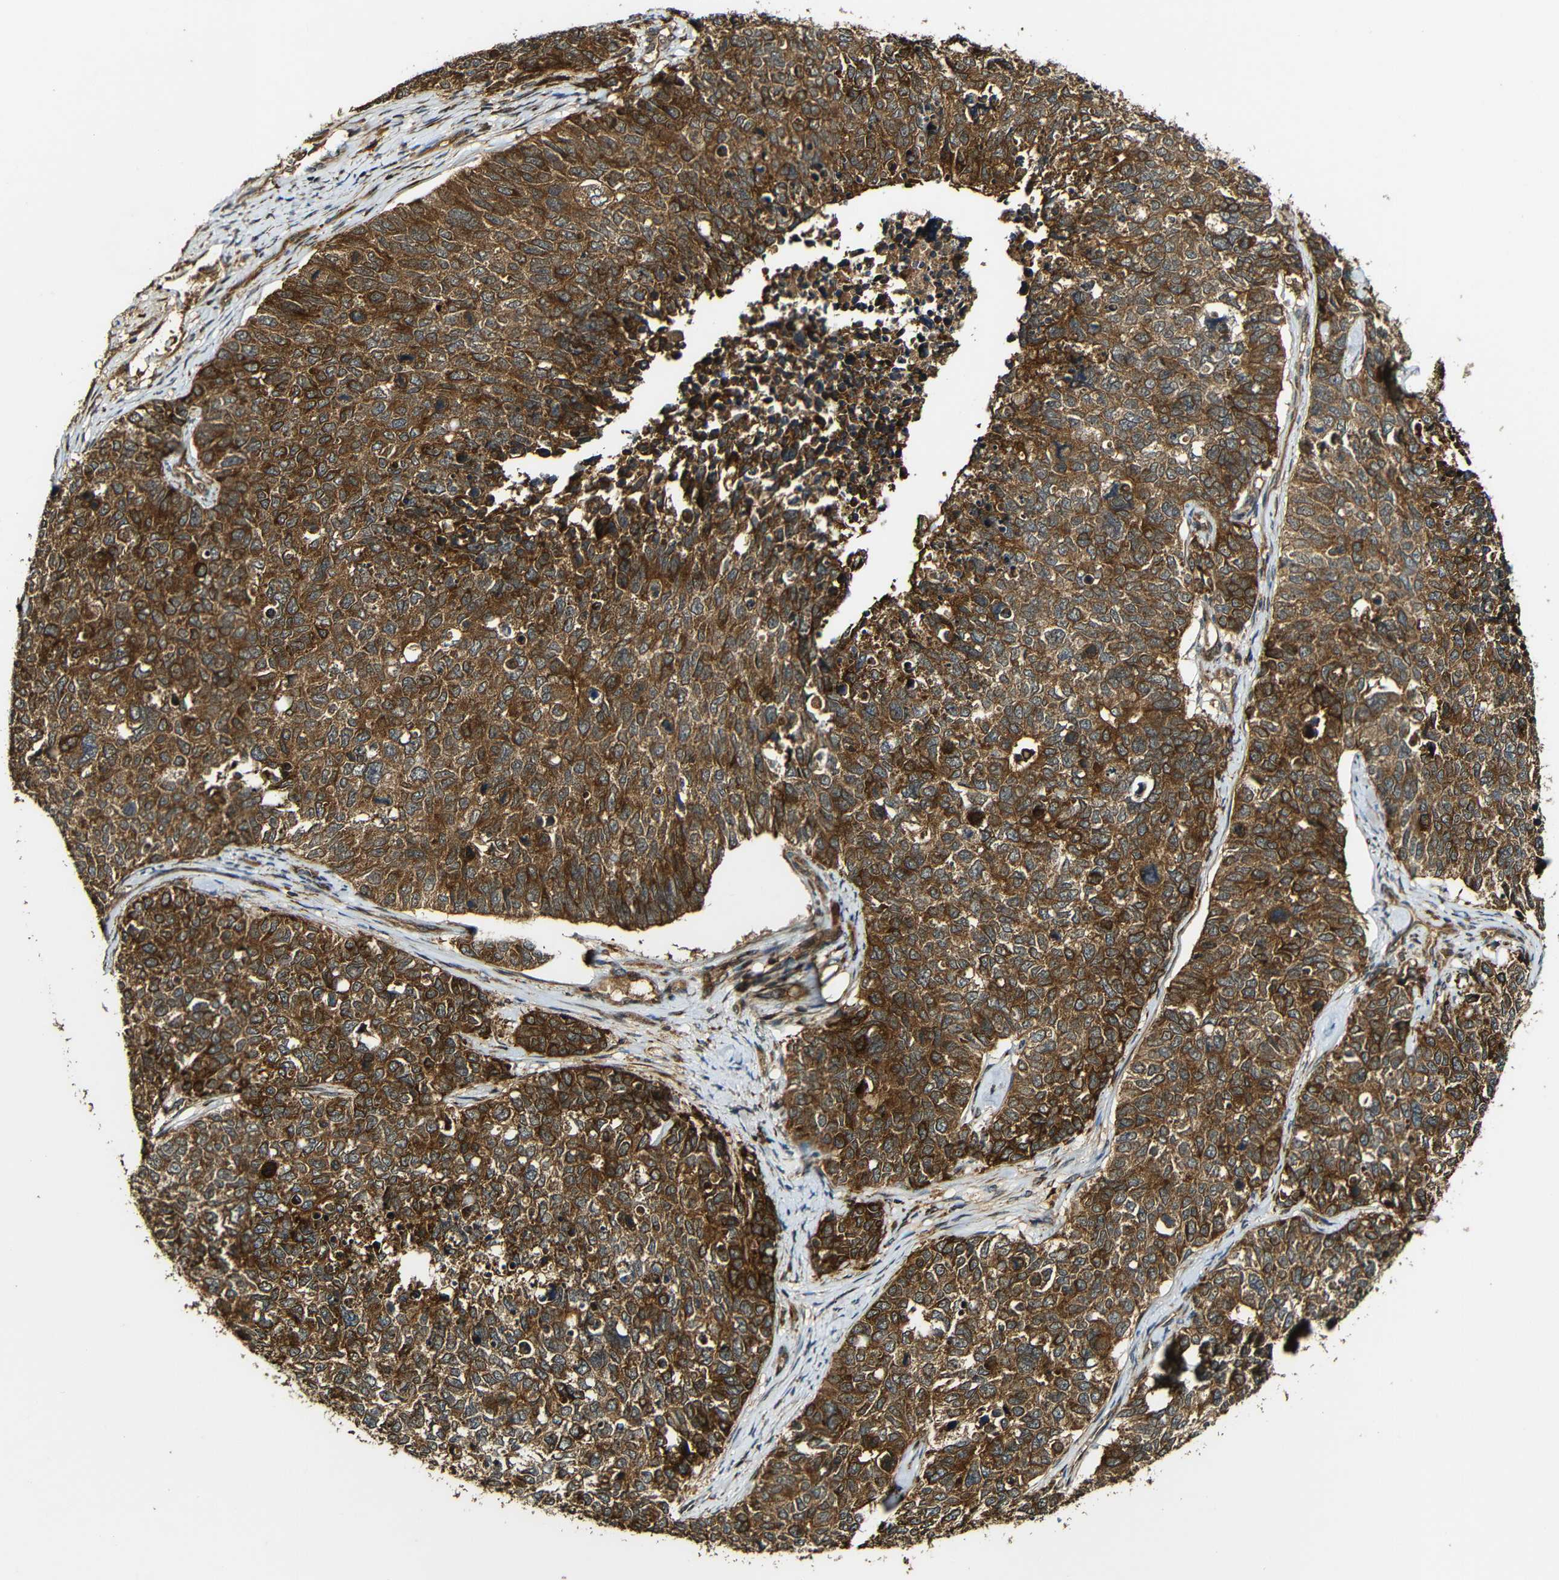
{"staining": {"intensity": "strong", "quantity": ">75%", "location": "cytoplasmic/membranous"}, "tissue": "cervical cancer", "cell_type": "Tumor cells", "image_type": "cancer", "snomed": [{"axis": "morphology", "description": "Squamous cell carcinoma, NOS"}, {"axis": "topography", "description": "Cervix"}], "caption": "Tumor cells display strong cytoplasmic/membranous staining in approximately >75% of cells in cervical cancer. (brown staining indicates protein expression, while blue staining denotes nuclei).", "gene": "CASP8", "patient": {"sex": "female", "age": 63}}